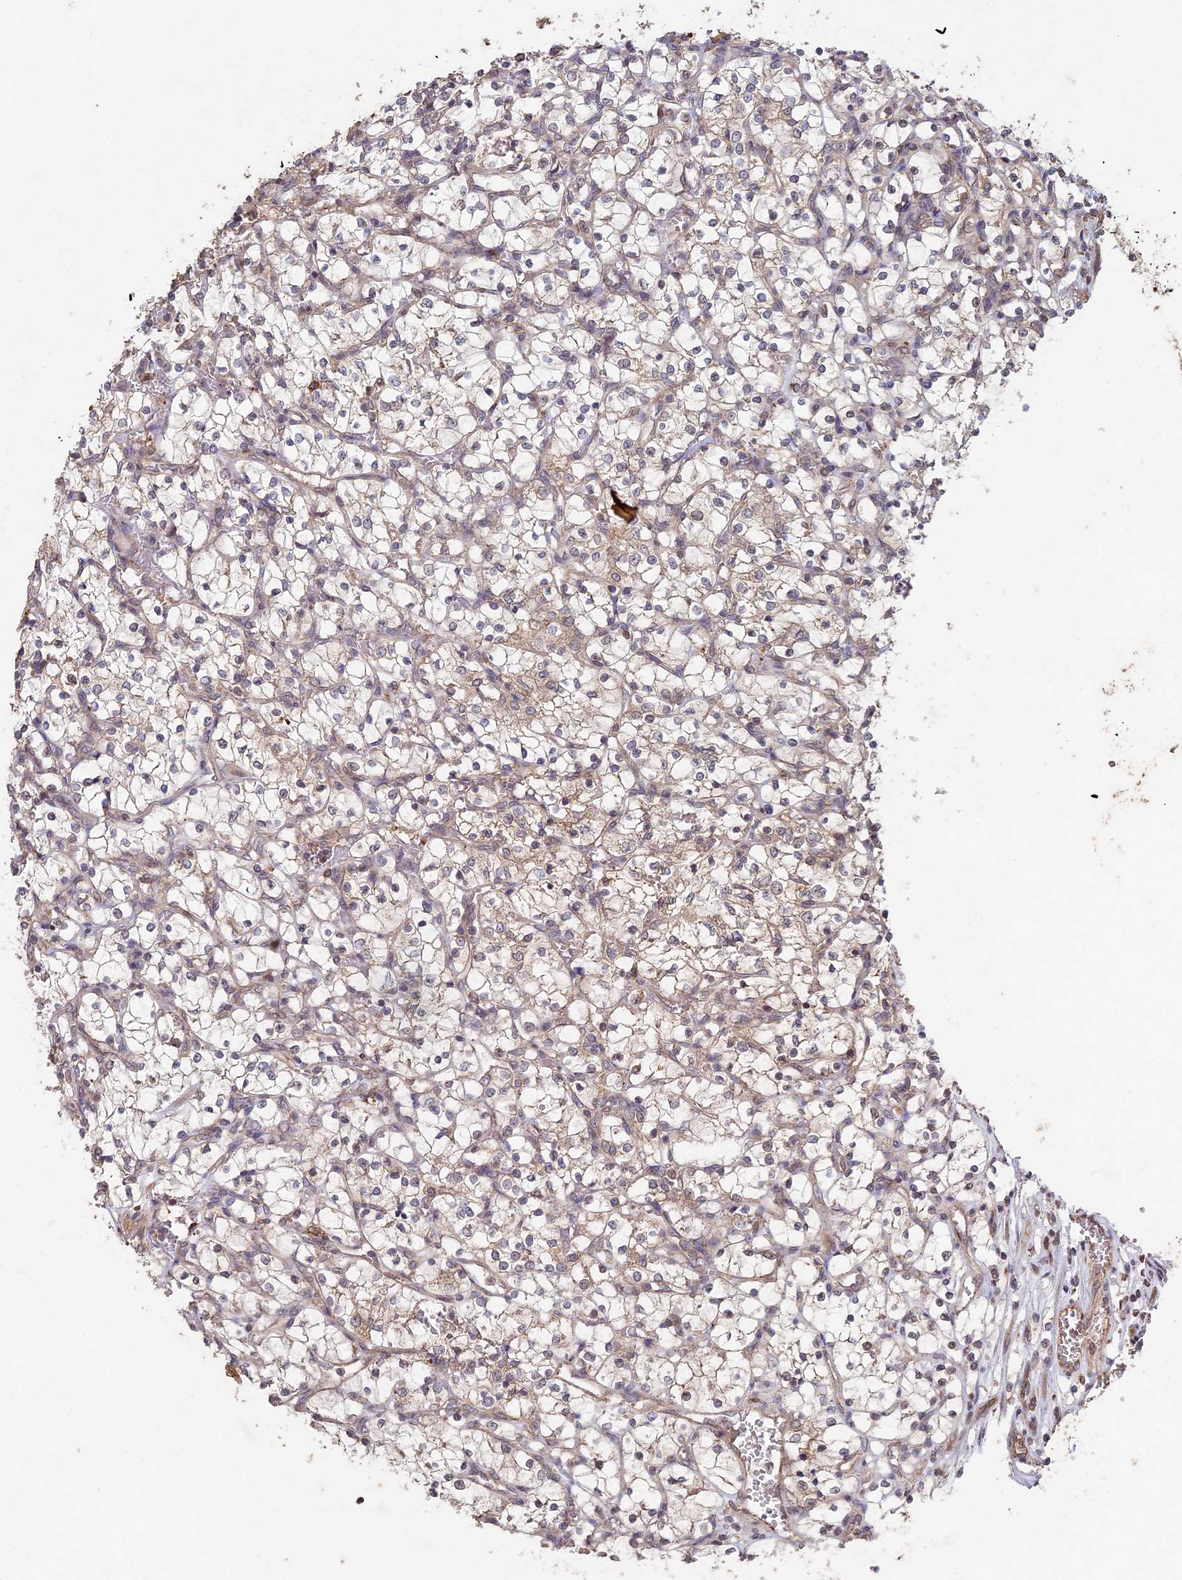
{"staining": {"intensity": "weak", "quantity": "<25%", "location": "cytoplasmic/membranous"}, "tissue": "renal cancer", "cell_type": "Tumor cells", "image_type": "cancer", "snomed": [{"axis": "morphology", "description": "Adenocarcinoma, NOS"}, {"axis": "topography", "description": "Kidney"}], "caption": "Renal cancer was stained to show a protein in brown. There is no significant staining in tumor cells.", "gene": "RCCD1", "patient": {"sex": "female", "age": 69}}